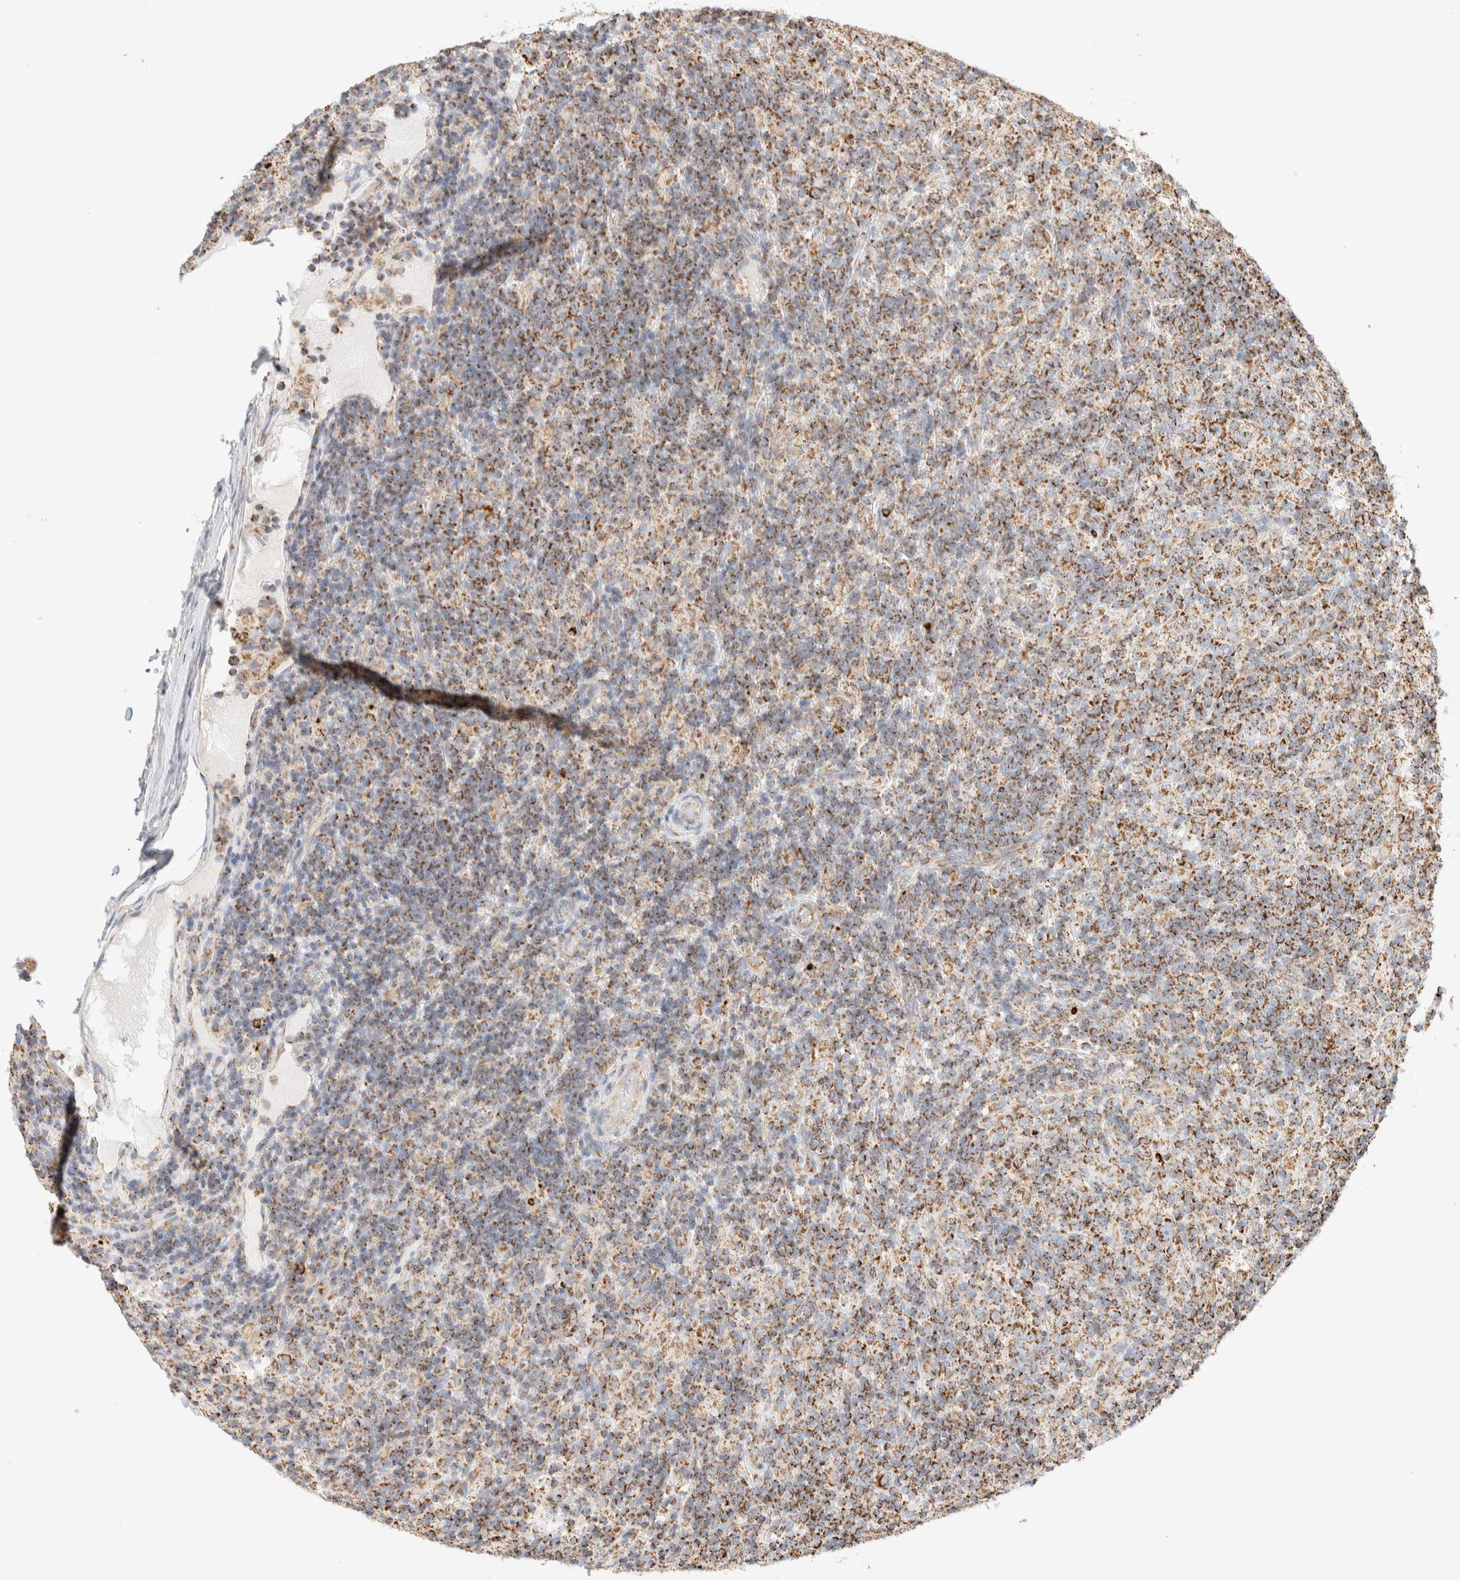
{"staining": {"intensity": "strong", "quantity": ">75%", "location": "cytoplasmic/membranous"}, "tissue": "lymphoma", "cell_type": "Tumor cells", "image_type": "cancer", "snomed": [{"axis": "morphology", "description": "Hodgkin's disease, NOS"}, {"axis": "topography", "description": "Lymph node"}], "caption": "About >75% of tumor cells in human lymphoma exhibit strong cytoplasmic/membranous protein expression as visualized by brown immunohistochemical staining.", "gene": "PHB2", "patient": {"sex": "male", "age": 70}}